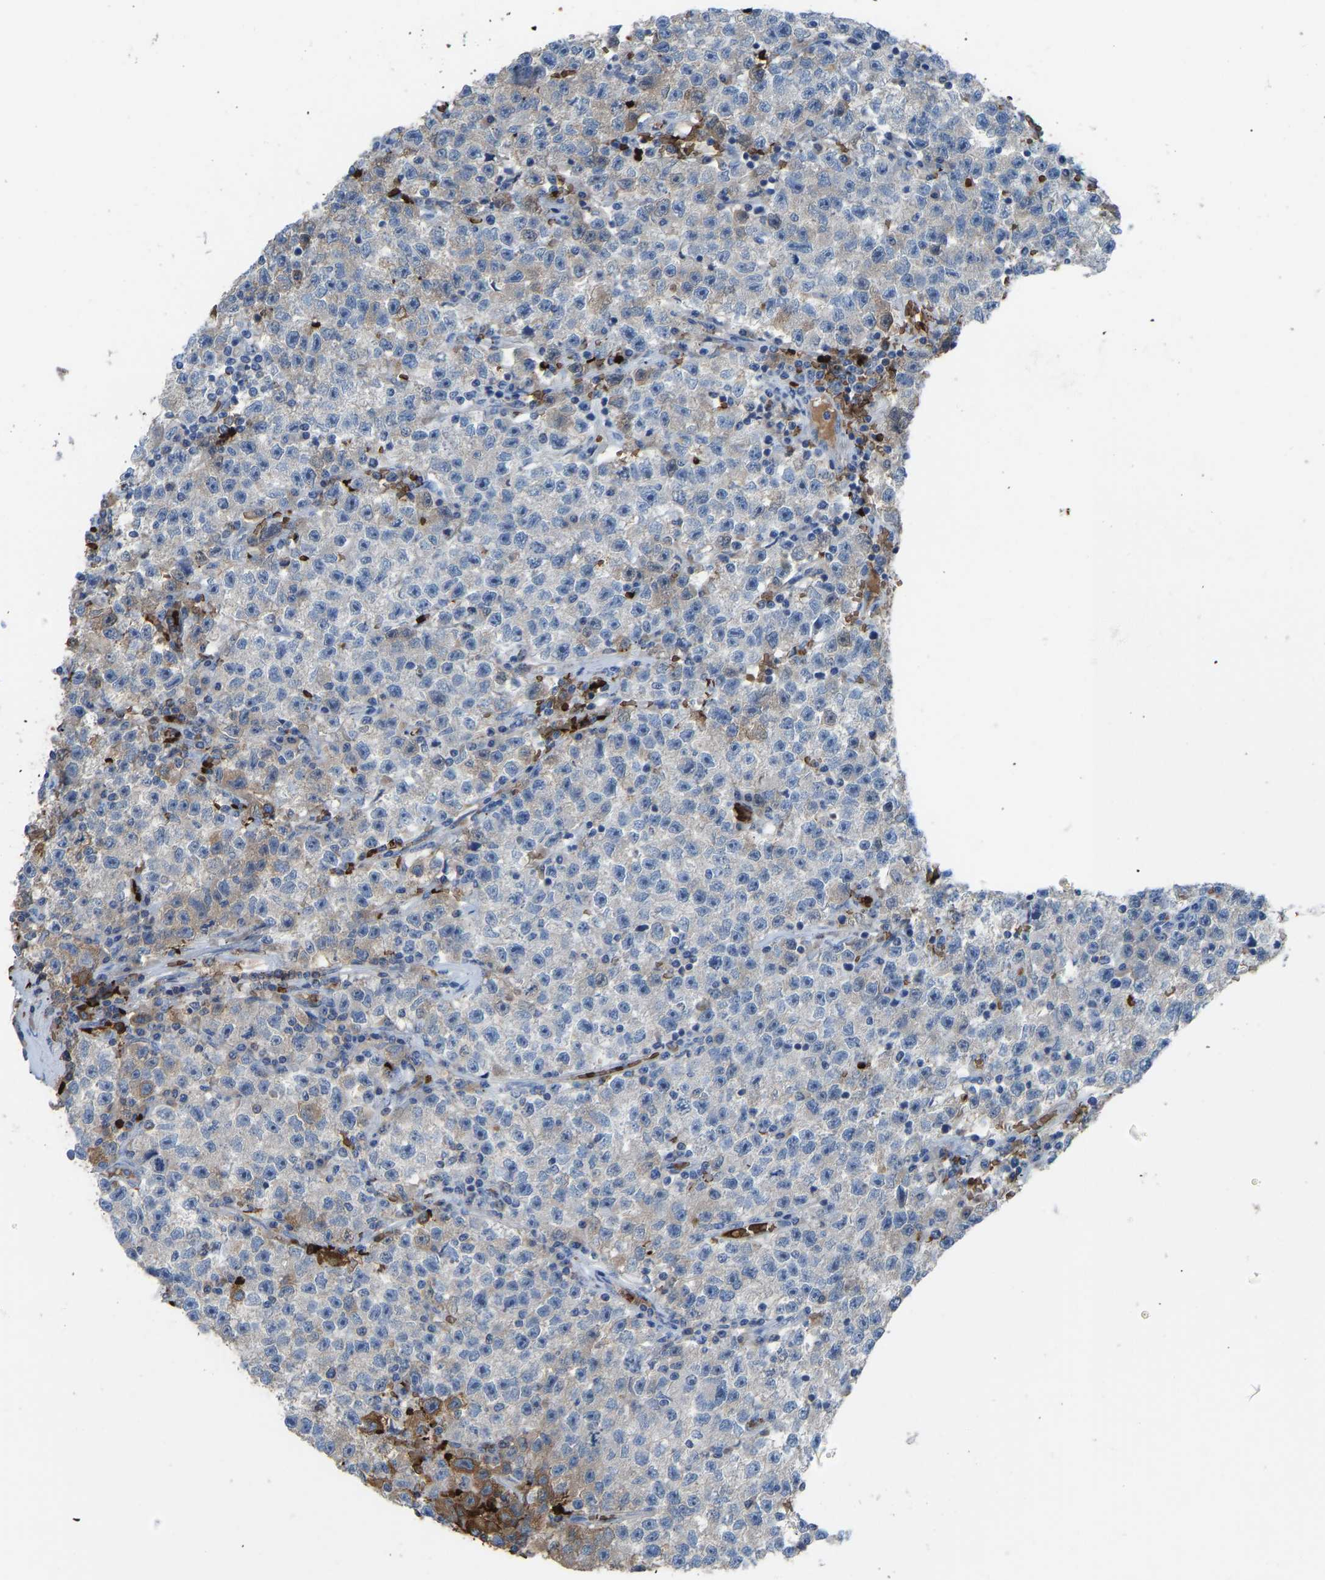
{"staining": {"intensity": "weak", "quantity": "<25%", "location": "cytoplasmic/membranous"}, "tissue": "testis cancer", "cell_type": "Tumor cells", "image_type": "cancer", "snomed": [{"axis": "morphology", "description": "Seminoma, NOS"}, {"axis": "topography", "description": "Testis"}], "caption": "This is a photomicrograph of IHC staining of testis seminoma, which shows no positivity in tumor cells. (Immunohistochemistry, brightfield microscopy, high magnification).", "gene": "PIGS", "patient": {"sex": "male", "age": 22}}